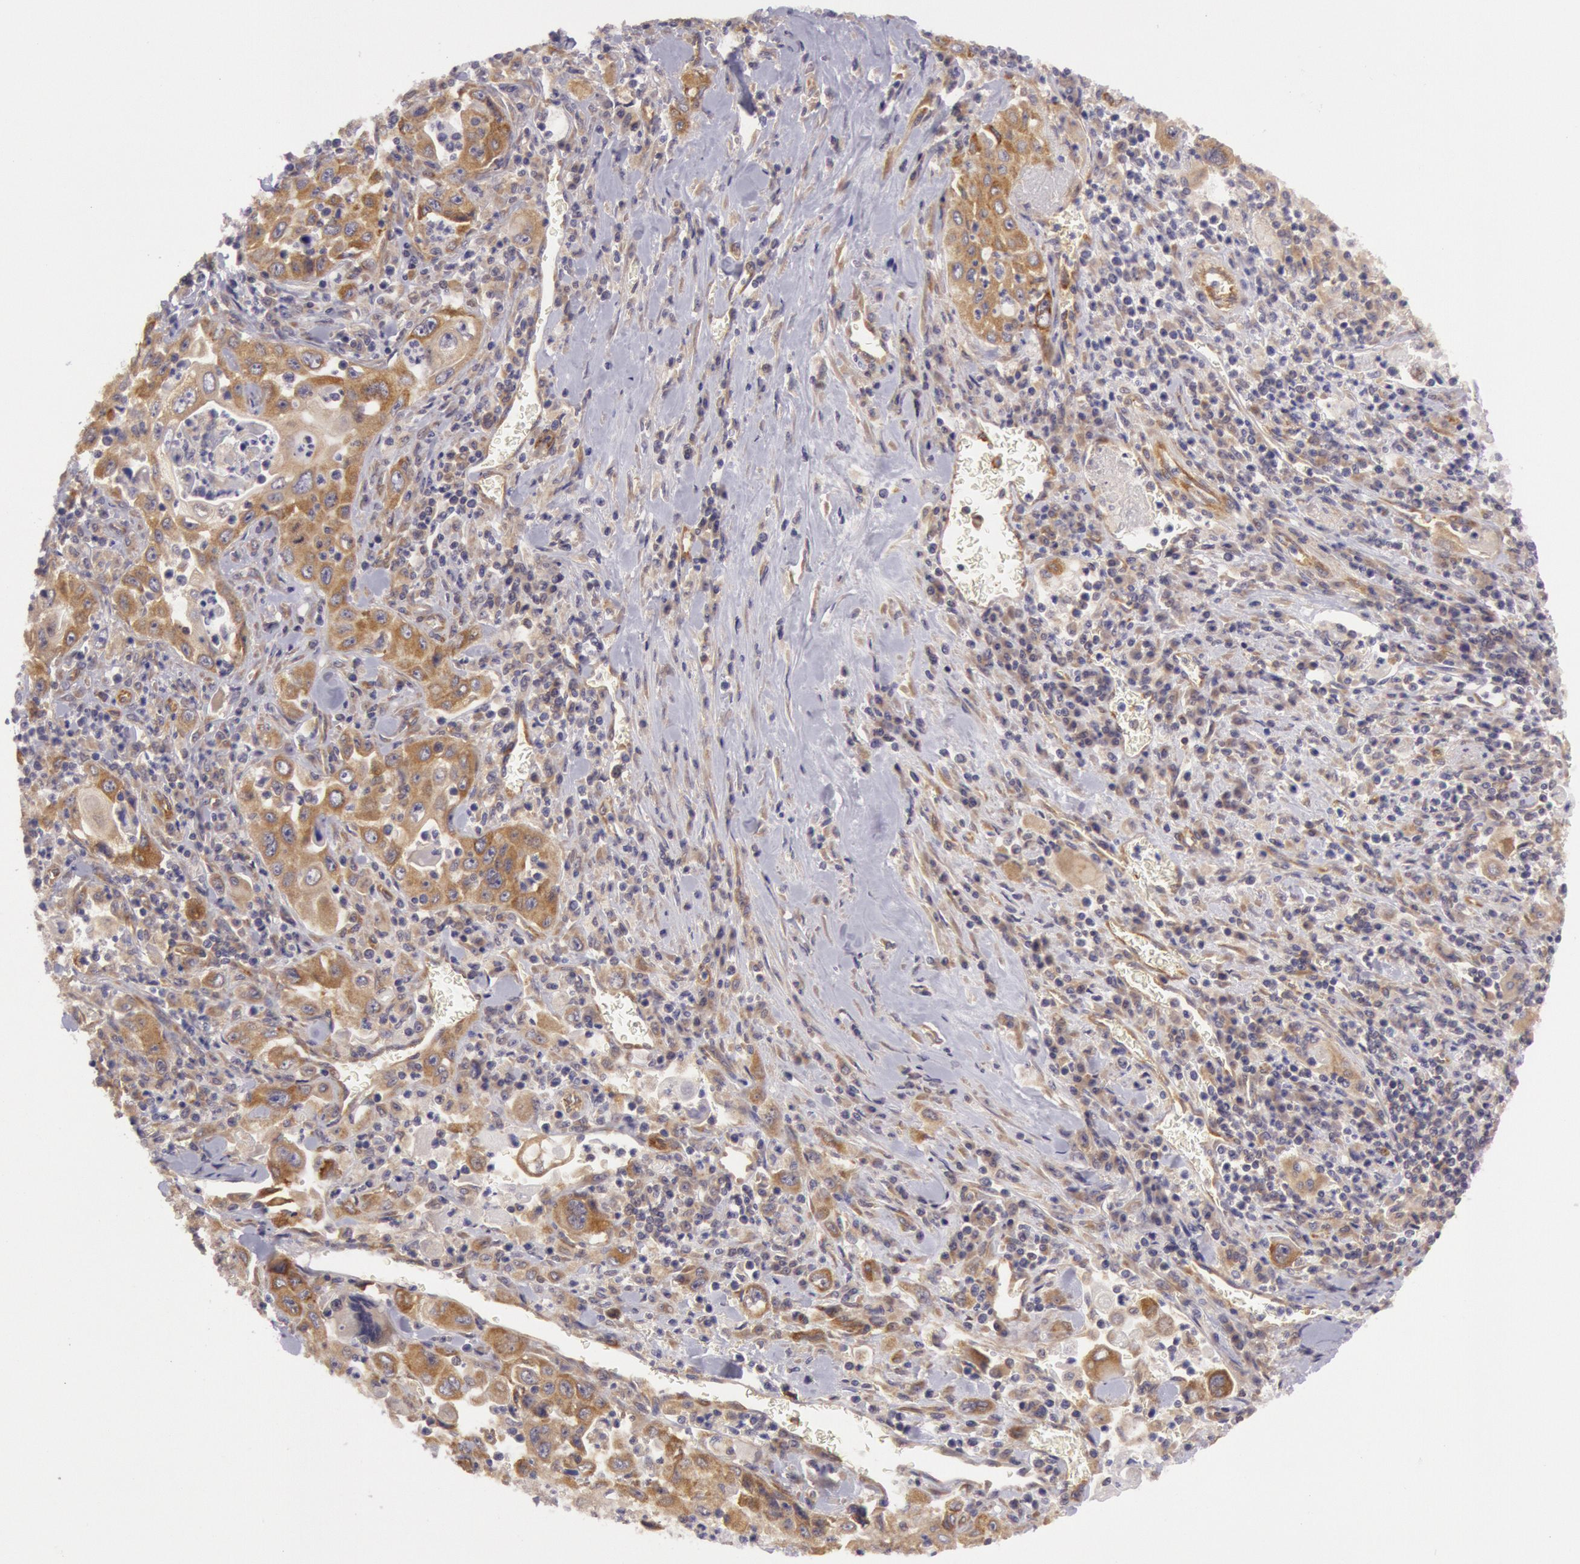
{"staining": {"intensity": "moderate", "quantity": ">75%", "location": "cytoplasmic/membranous"}, "tissue": "pancreatic cancer", "cell_type": "Tumor cells", "image_type": "cancer", "snomed": [{"axis": "morphology", "description": "Adenocarcinoma, NOS"}, {"axis": "topography", "description": "Pancreas"}], "caption": "A high-resolution micrograph shows IHC staining of pancreatic cancer, which shows moderate cytoplasmic/membranous staining in about >75% of tumor cells. The protein is stained brown, and the nuclei are stained in blue (DAB (3,3'-diaminobenzidine) IHC with brightfield microscopy, high magnification).", "gene": "CHUK", "patient": {"sex": "male", "age": 70}}